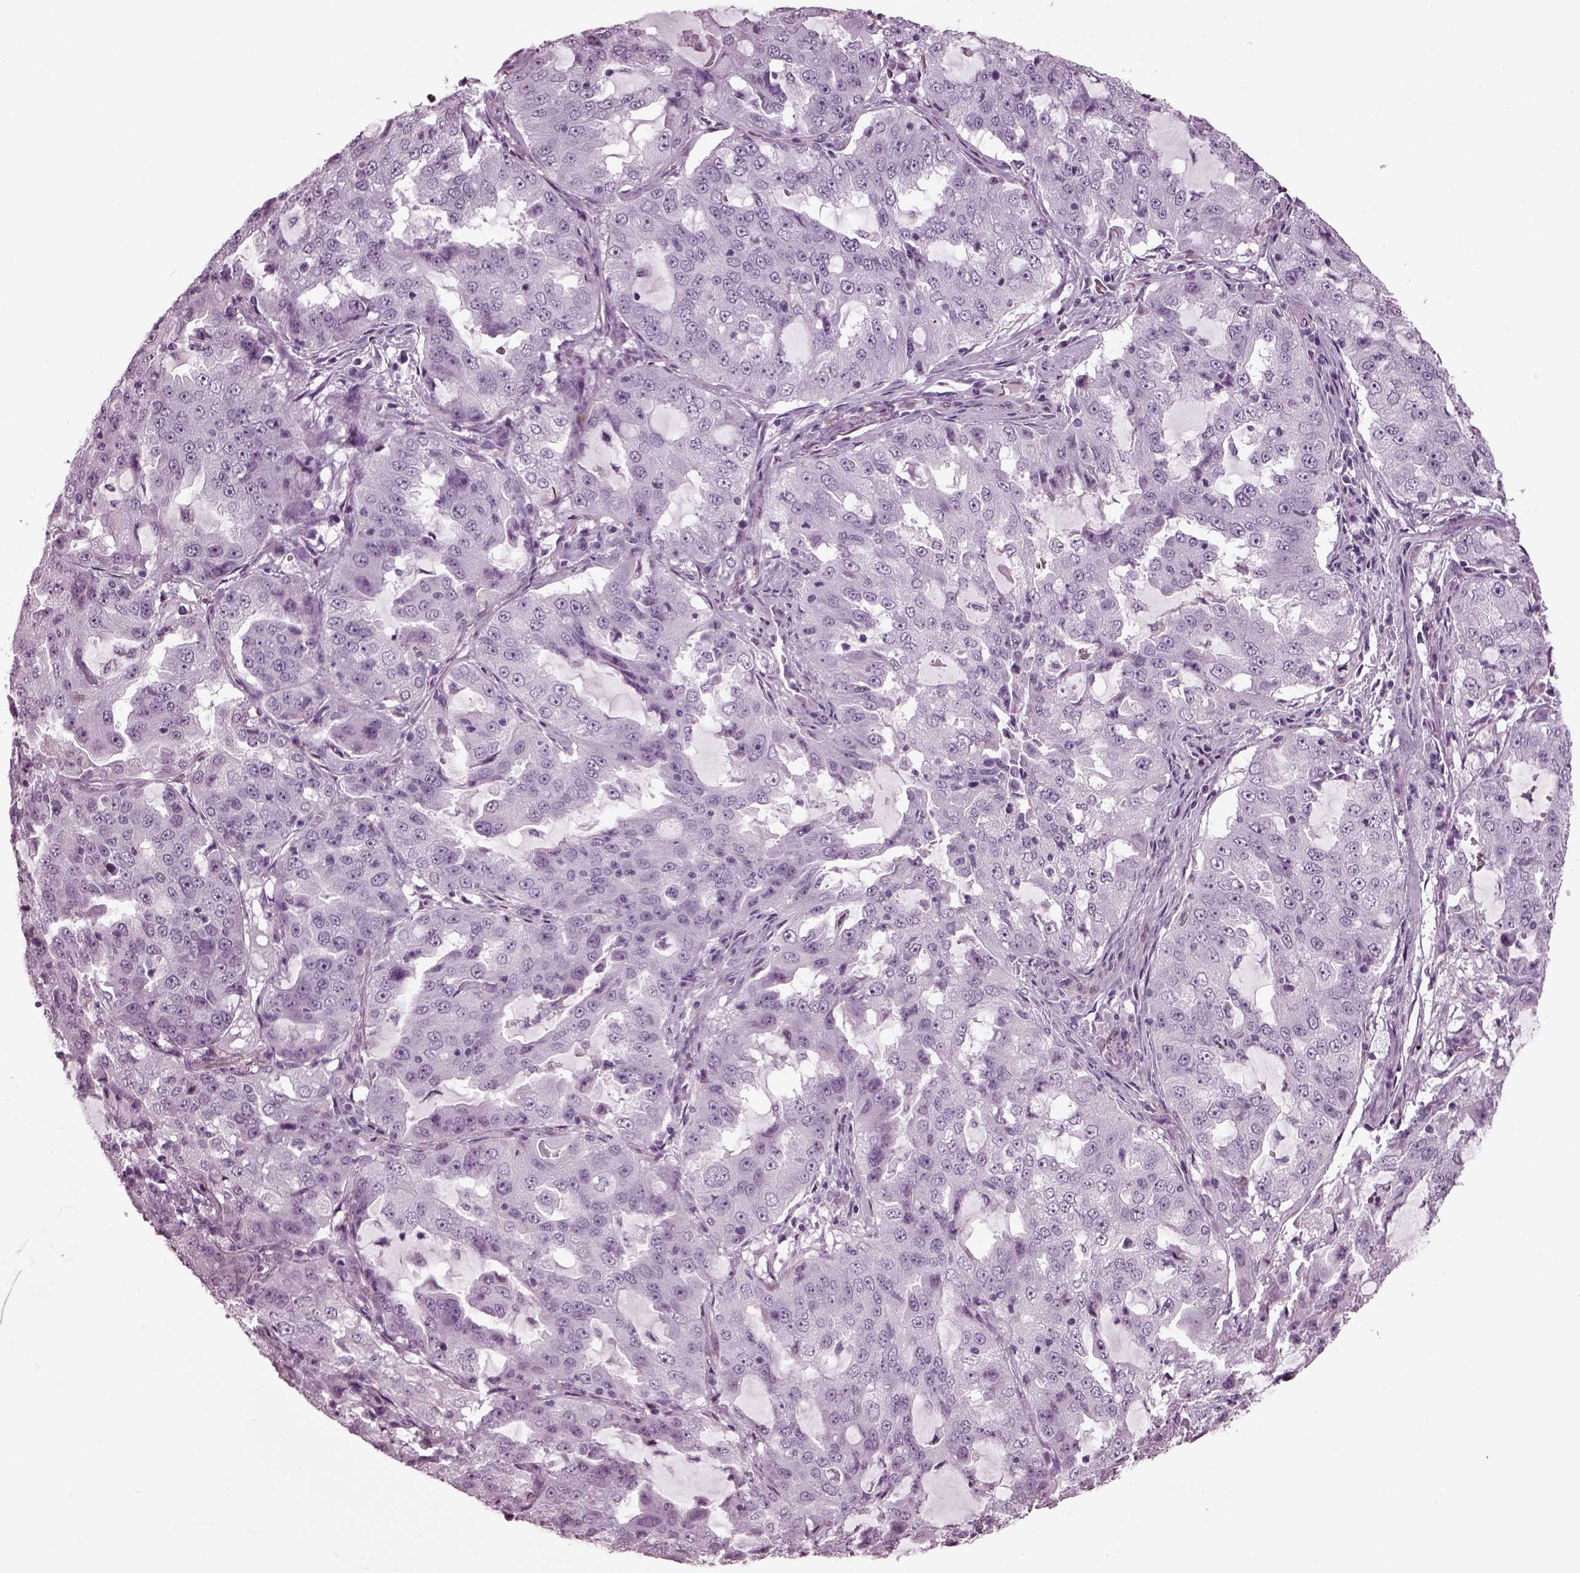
{"staining": {"intensity": "negative", "quantity": "none", "location": "none"}, "tissue": "lung cancer", "cell_type": "Tumor cells", "image_type": "cancer", "snomed": [{"axis": "morphology", "description": "Adenocarcinoma, NOS"}, {"axis": "topography", "description": "Lung"}], "caption": "DAB (3,3'-diaminobenzidine) immunohistochemical staining of human lung adenocarcinoma demonstrates no significant positivity in tumor cells.", "gene": "TPPP2", "patient": {"sex": "female", "age": 61}}